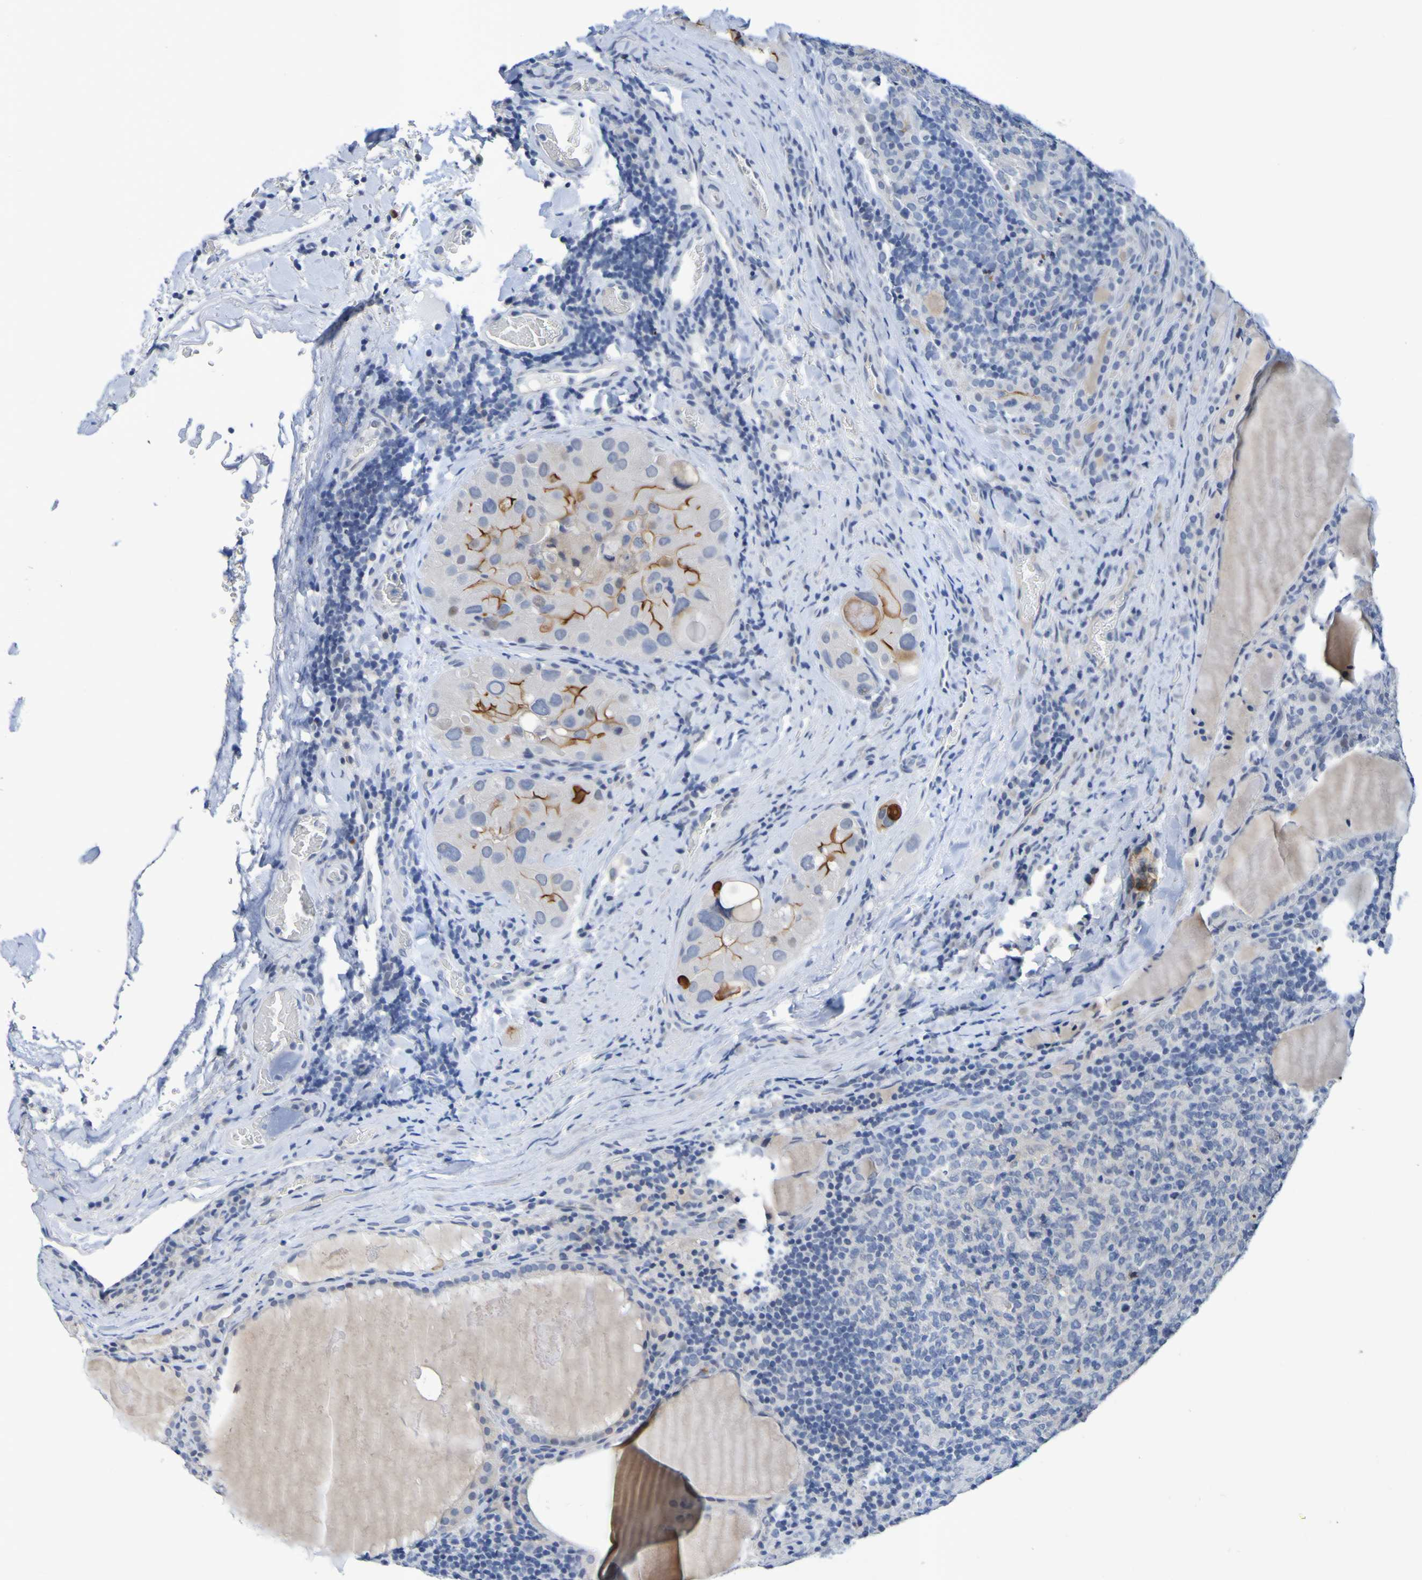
{"staining": {"intensity": "moderate", "quantity": "<25%", "location": "cytoplasmic/membranous"}, "tissue": "thyroid cancer", "cell_type": "Tumor cells", "image_type": "cancer", "snomed": [{"axis": "morphology", "description": "Papillary adenocarcinoma, NOS"}, {"axis": "topography", "description": "Thyroid gland"}], "caption": "Protein expression analysis of papillary adenocarcinoma (thyroid) shows moderate cytoplasmic/membranous staining in approximately <25% of tumor cells. Using DAB (3,3'-diaminobenzidine) (brown) and hematoxylin (blue) stains, captured at high magnification using brightfield microscopy.", "gene": "VMA21", "patient": {"sex": "female", "age": 42}}